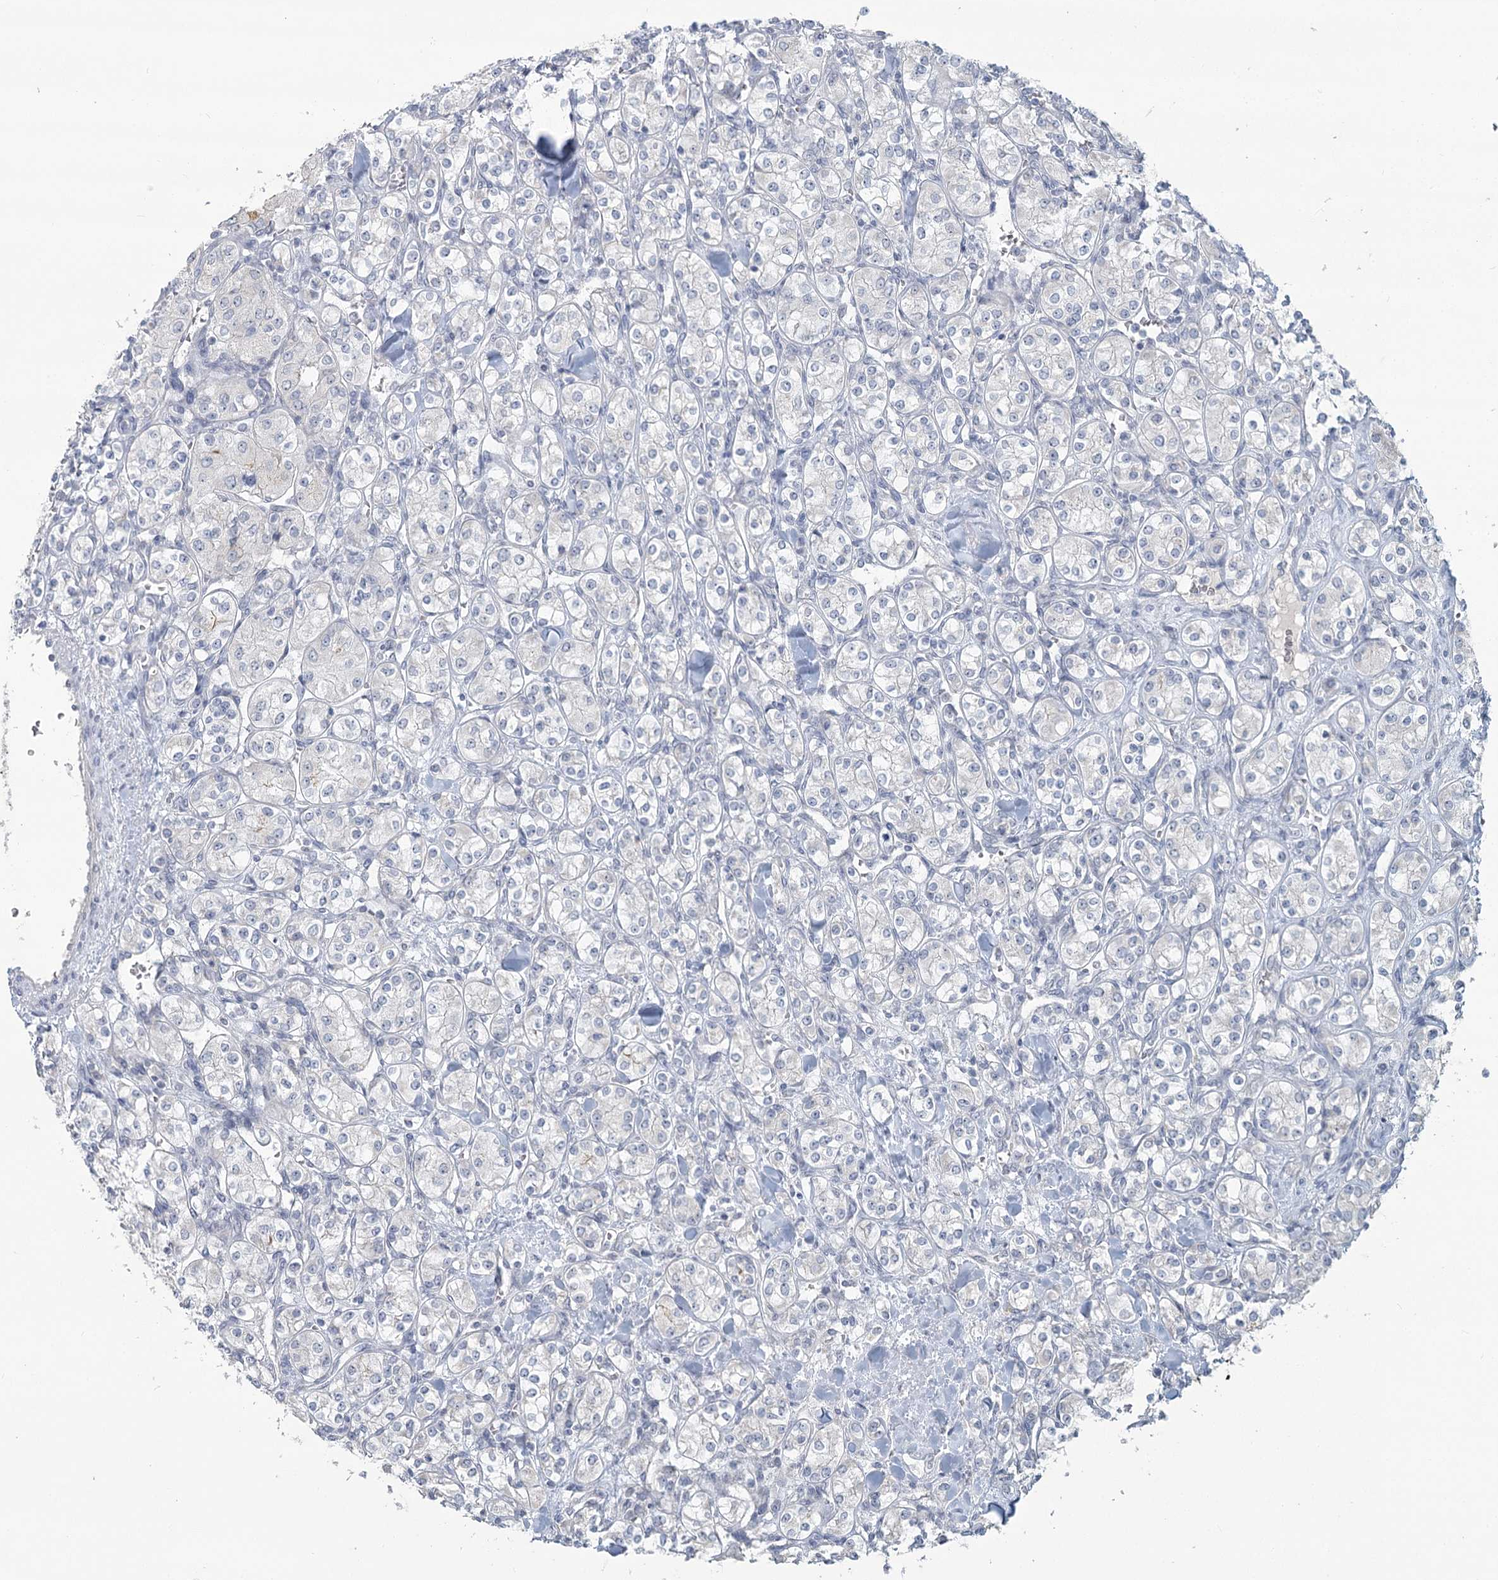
{"staining": {"intensity": "negative", "quantity": "none", "location": "none"}, "tissue": "renal cancer", "cell_type": "Tumor cells", "image_type": "cancer", "snomed": [{"axis": "morphology", "description": "Adenocarcinoma, NOS"}, {"axis": "topography", "description": "Kidney"}], "caption": "Immunohistochemistry (IHC) image of neoplastic tissue: human renal cancer stained with DAB (3,3'-diaminobenzidine) shows no significant protein positivity in tumor cells. Brightfield microscopy of IHC stained with DAB (brown) and hematoxylin (blue), captured at high magnification.", "gene": "SLC9A3", "patient": {"sex": "male", "age": 77}}